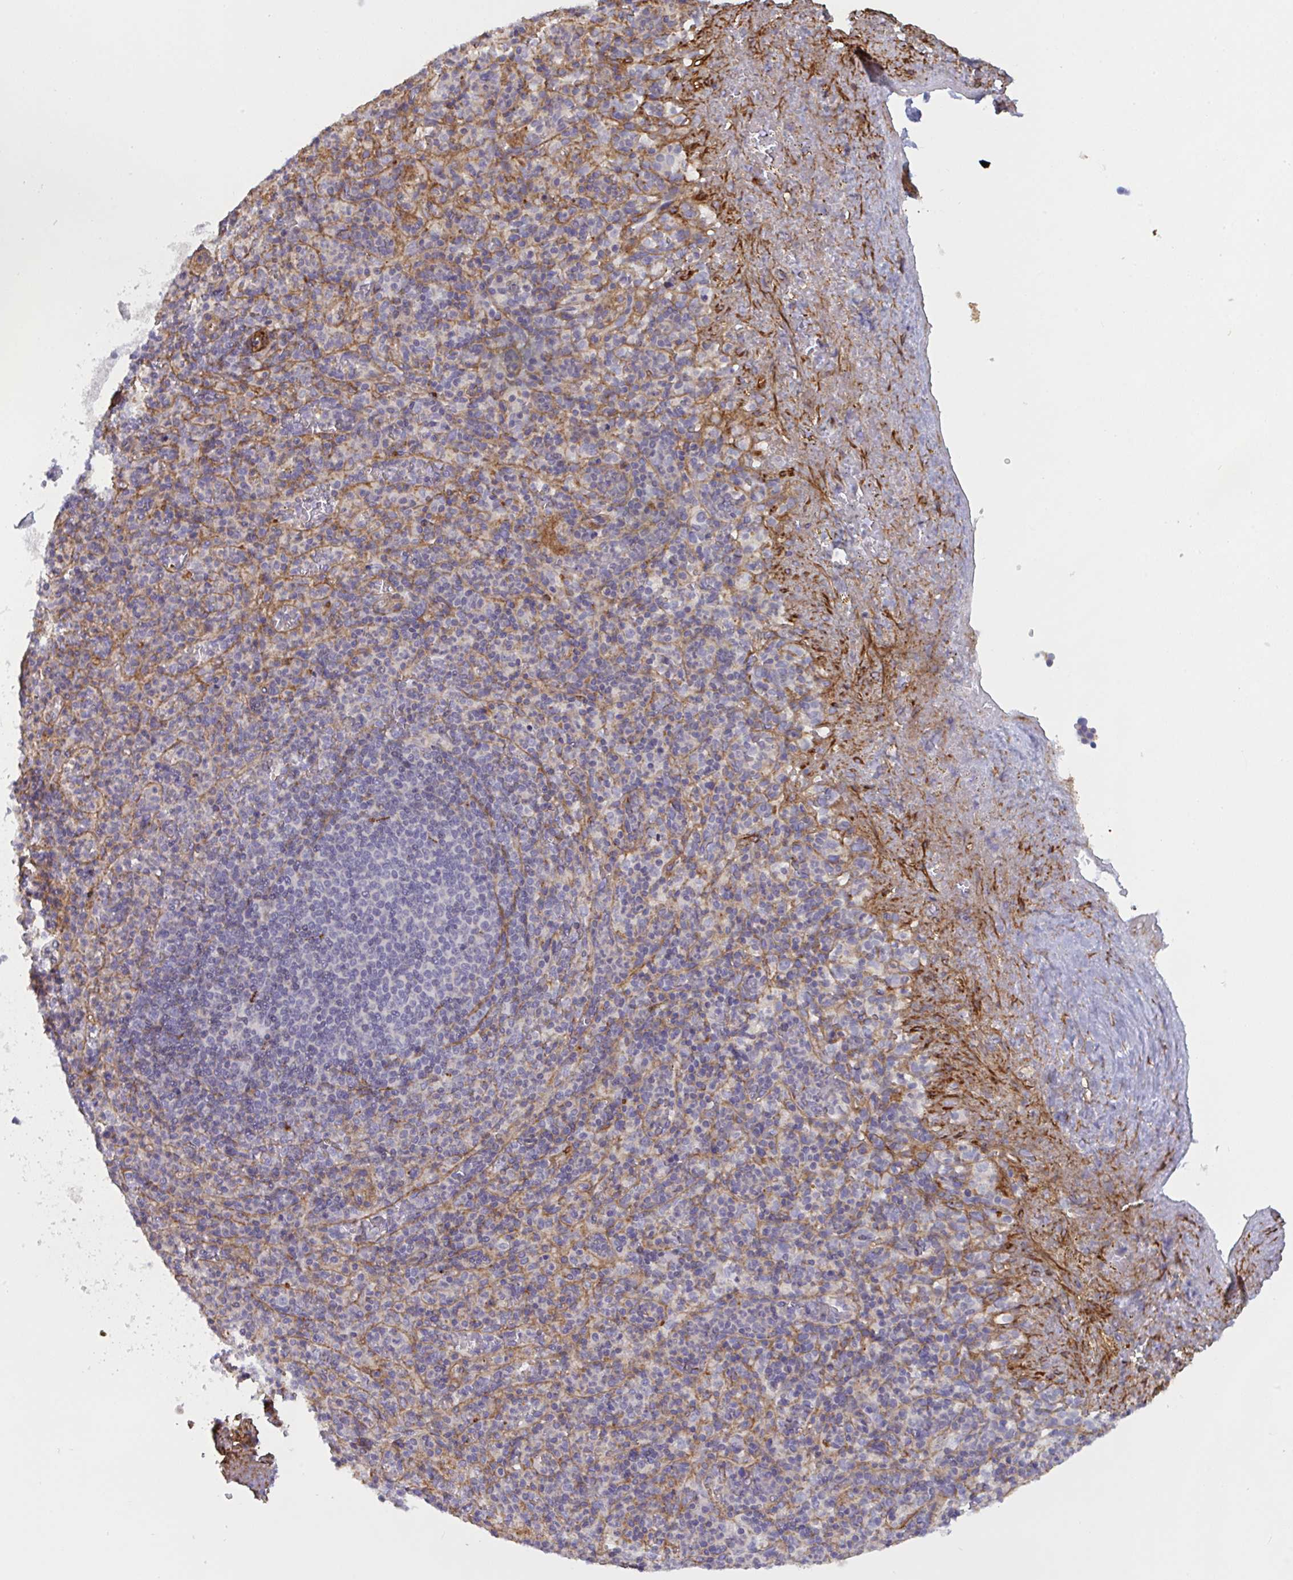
{"staining": {"intensity": "negative", "quantity": "none", "location": "none"}, "tissue": "spleen", "cell_type": "Cells in red pulp", "image_type": "normal", "snomed": [{"axis": "morphology", "description": "Normal tissue, NOS"}, {"axis": "topography", "description": "Spleen"}], "caption": "Immunohistochemical staining of unremarkable spleen displays no significant staining in cells in red pulp. The staining was performed using DAB (3,3'-diaminobenzidine) to visualize the protein expression in brown, while the nuclei were stained in blue with hematoxylin (Magnification: 20x).", "gene": "SHISA7", "patient": {"sex": "female", "age": 74}}